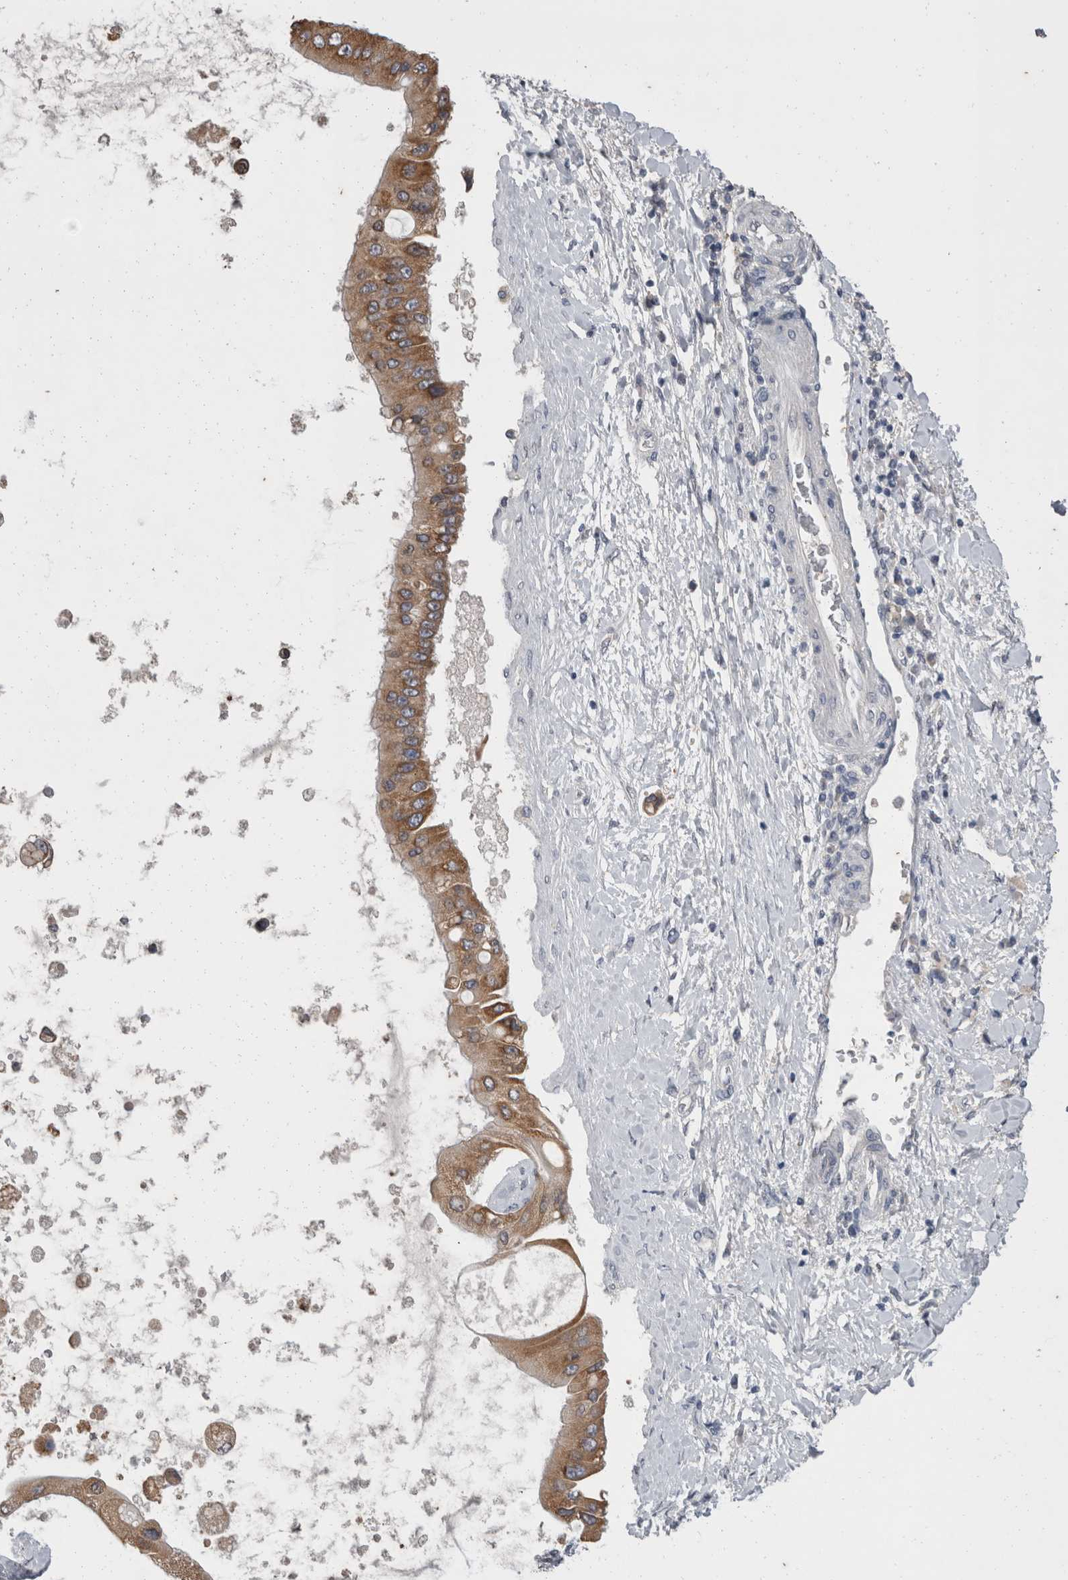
{"staining": {"intensity": "moderate", "quantity": ">75%", "location": "cytoplasmic/membranous"}, "tissue": "liver cancer", "cell_type": "Tumor cells", "image_type": "cancer", "snomed": [{"axis": "morphology", "description": "Cholangiocarcinoma"}, {"axis": "topography", "description": "Liver"}], "caption": "Liver cholangiocarcinoma was stained to show a protein in brown. There is medium levels of moderate cytoplasmic/membranous expression in approximately >75% of tumor cells.", "gene": "FHOD3", "patient": {"sex": "male", "age": 50}}